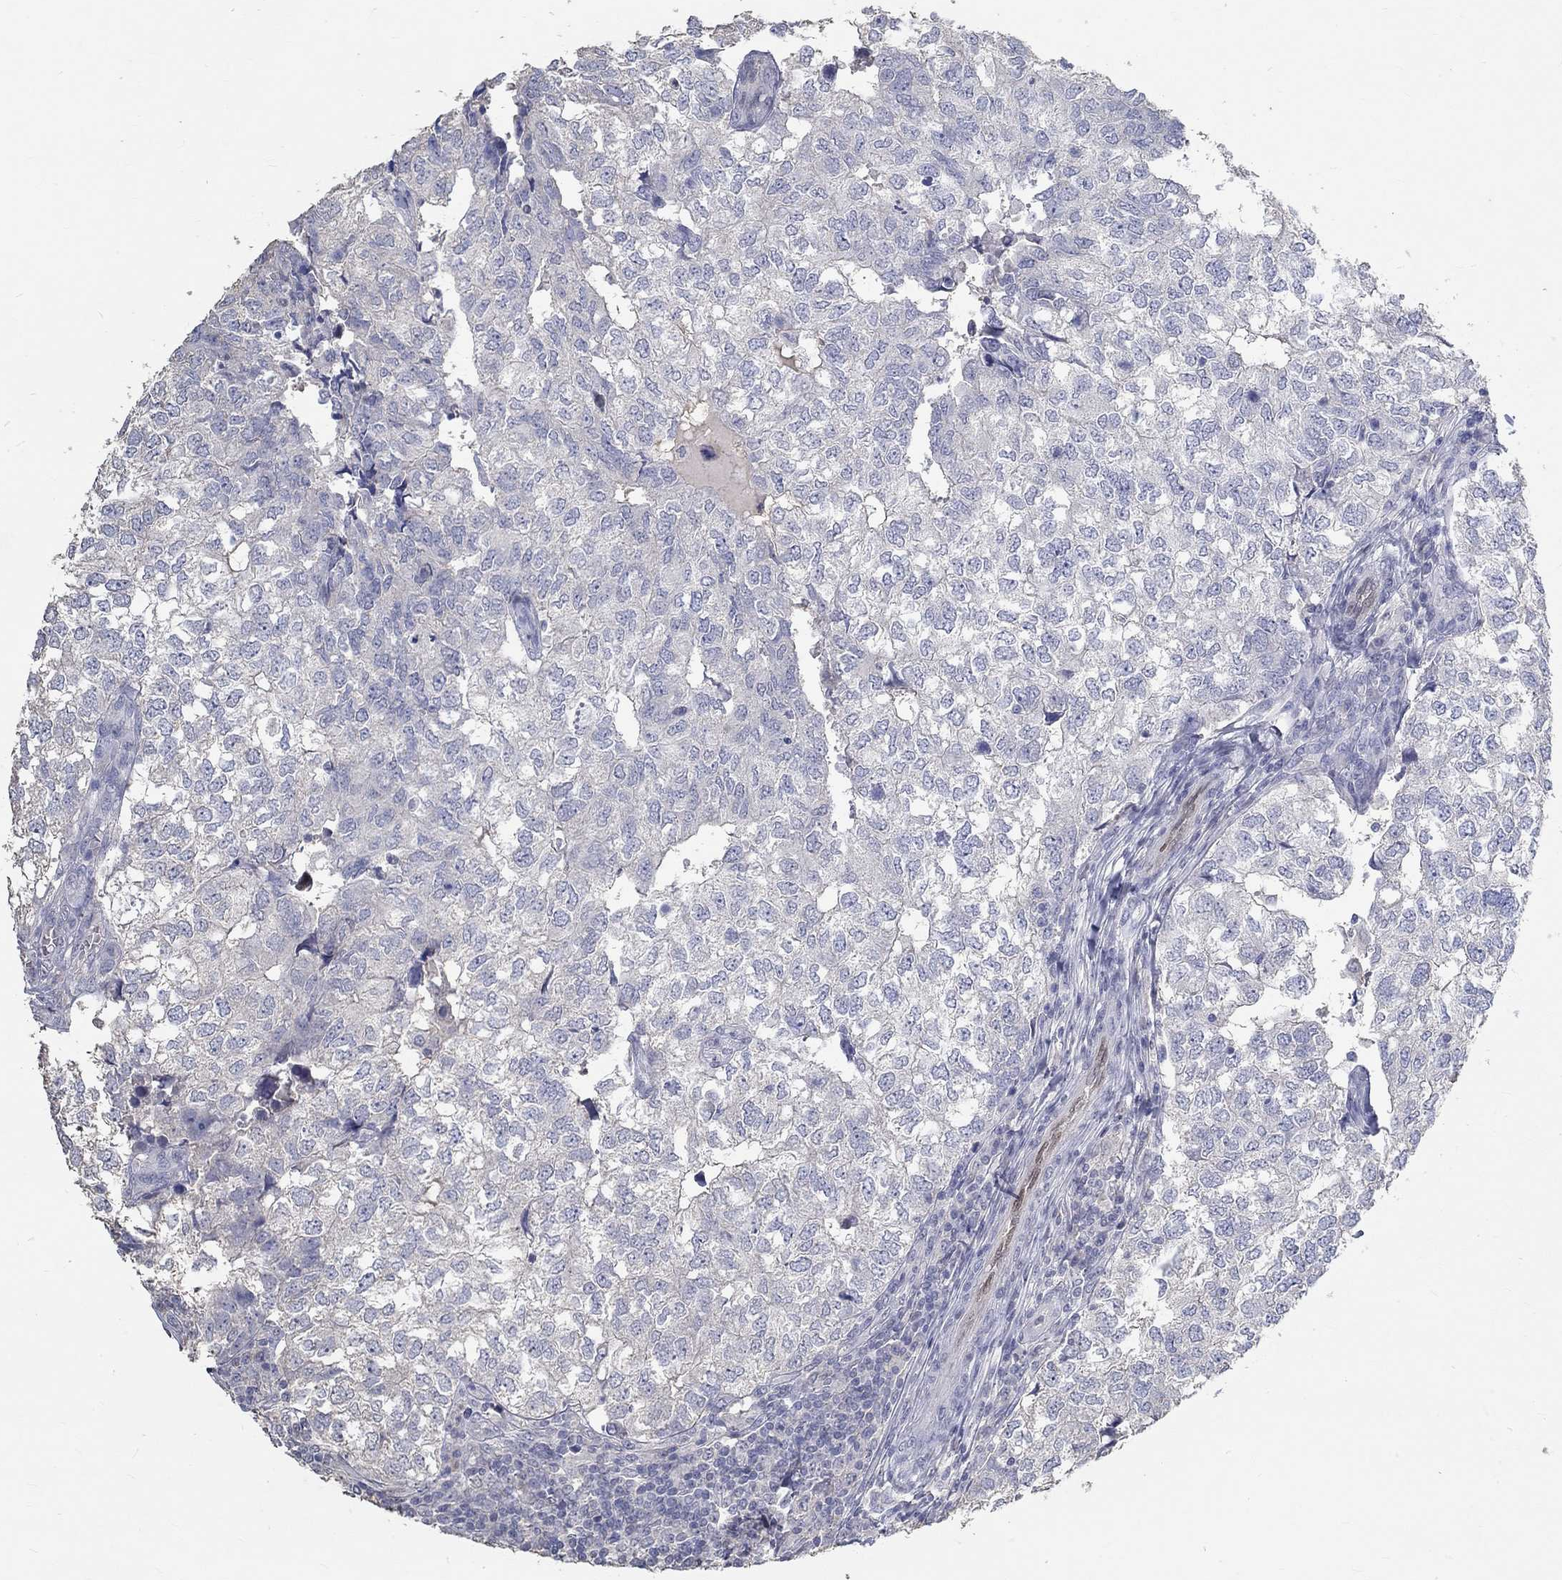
{"staining": {"intensity": "weak", "quantity": "<25%", "location": "cytoplasmic/membranous"}, "tissue": "breast cancer", "cell_type": "Tumor cells", "image_type": "cancer", "snomed": [{"axis": "morphology", "description": "Duct carcinoma"}, {"axis": "topography", "description": "Breast"}], "caption": "IHC histopathology image of neoplastic tissue: infiltrating ductal carcinoma (breast) stained with DAB (3,3'-diaminobenzidine) reveals no significant protein staining in tumor cells.", "gene": "FGF2", "patient": {"sex": "female", "age": 30}}